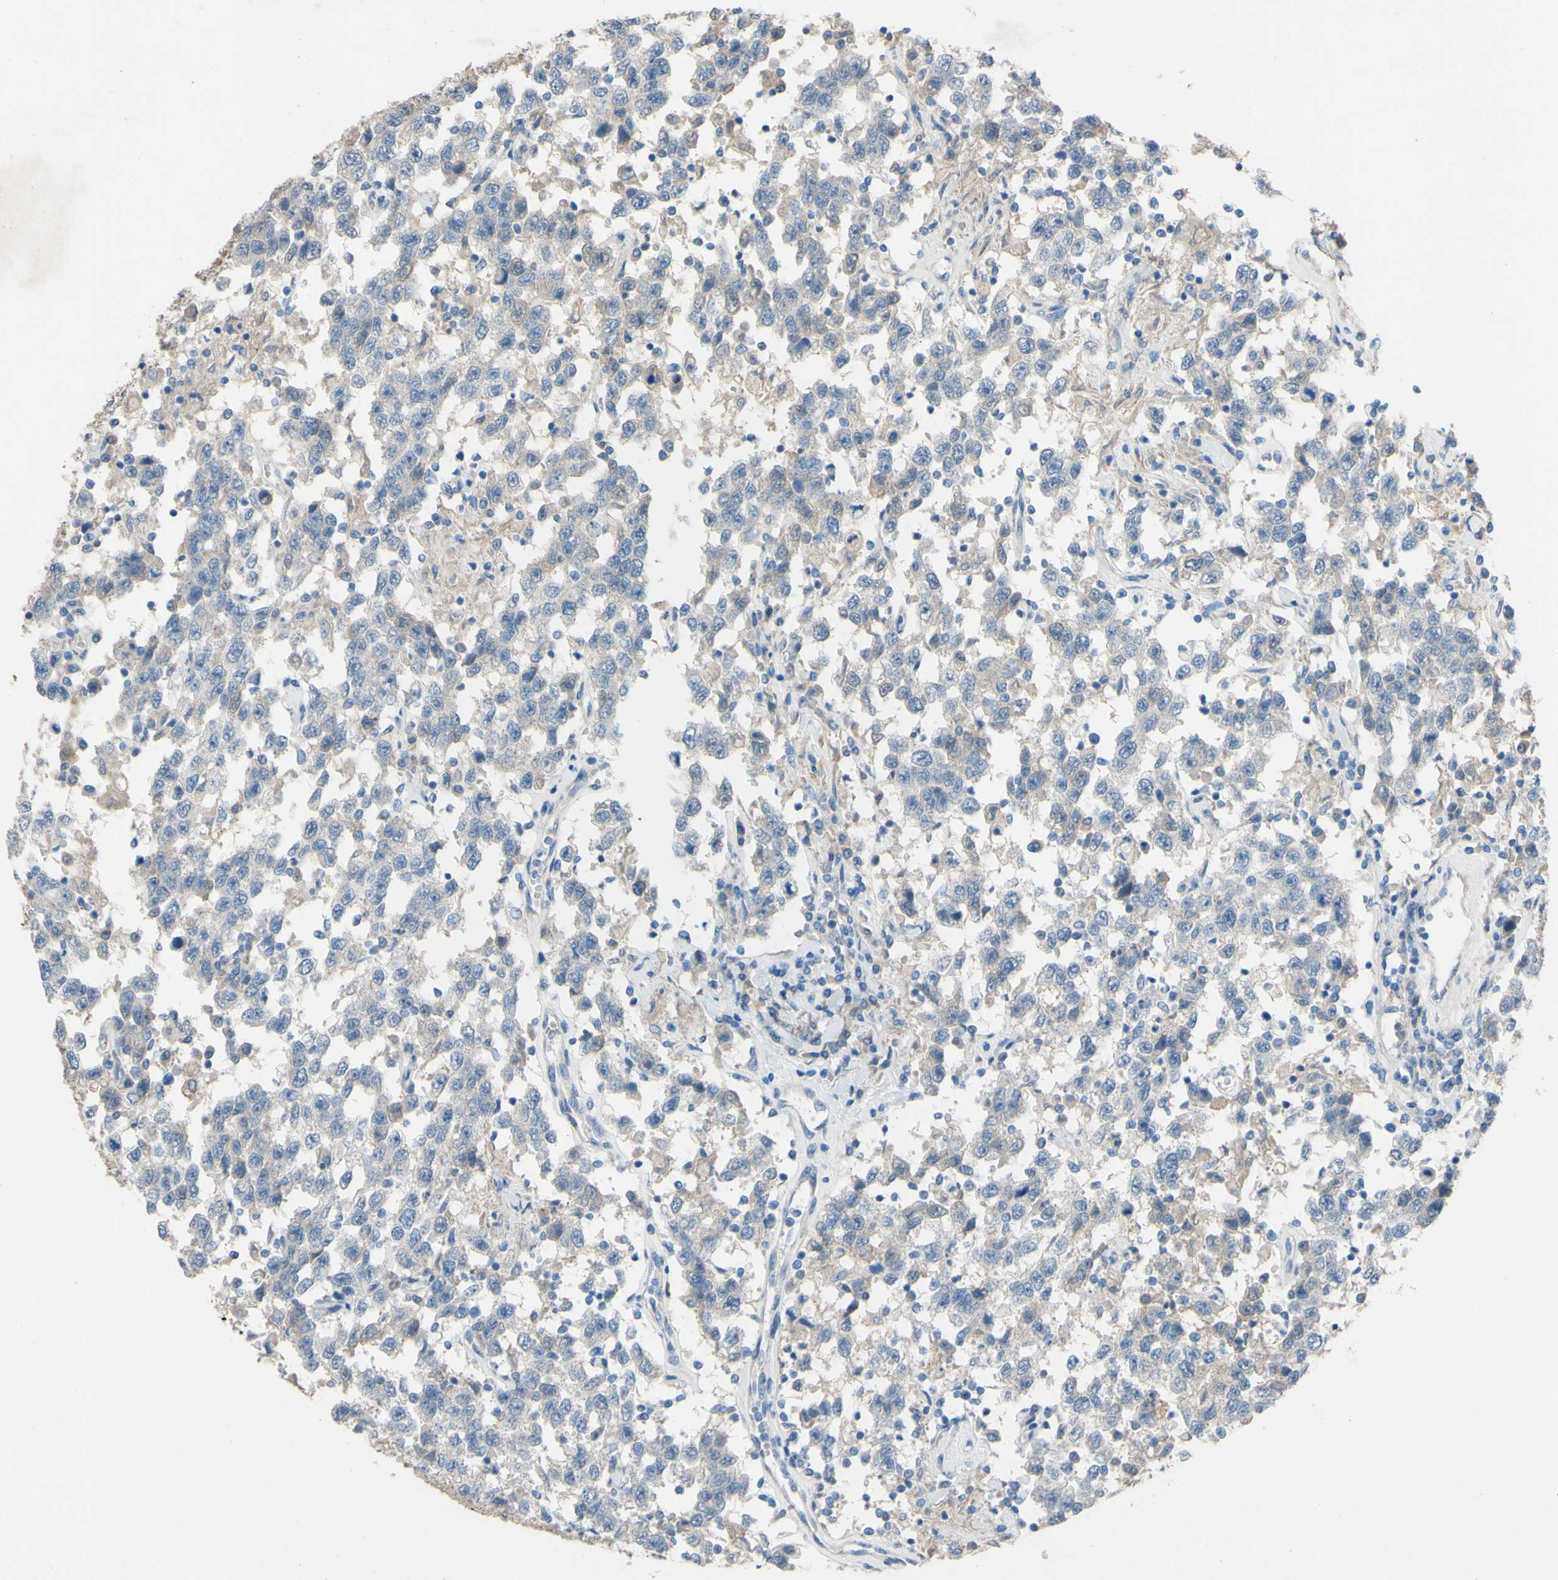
{"staining": {"intensity": "weak", "quantity": "<25%", "location": "cytoplasmic/membranous"}, "tissue": "testis cancer", "cell_type": "Tumor cells", "image_type": "cancer", "snomed": [{"axis": "morphology", "description": "Seminoma, NOS"}, {"axis": "topography", "description": "Testis"}], "caption": "Immunohistochemistry micrograph of neoplastic tissue: human seminoma (testis) stained with DAB (3,3'-diaminobenzidine) displays no significant protein expression in tumor cells.", "gene": "CDCP1", "patient": {"sex": "male", "age": 41}}